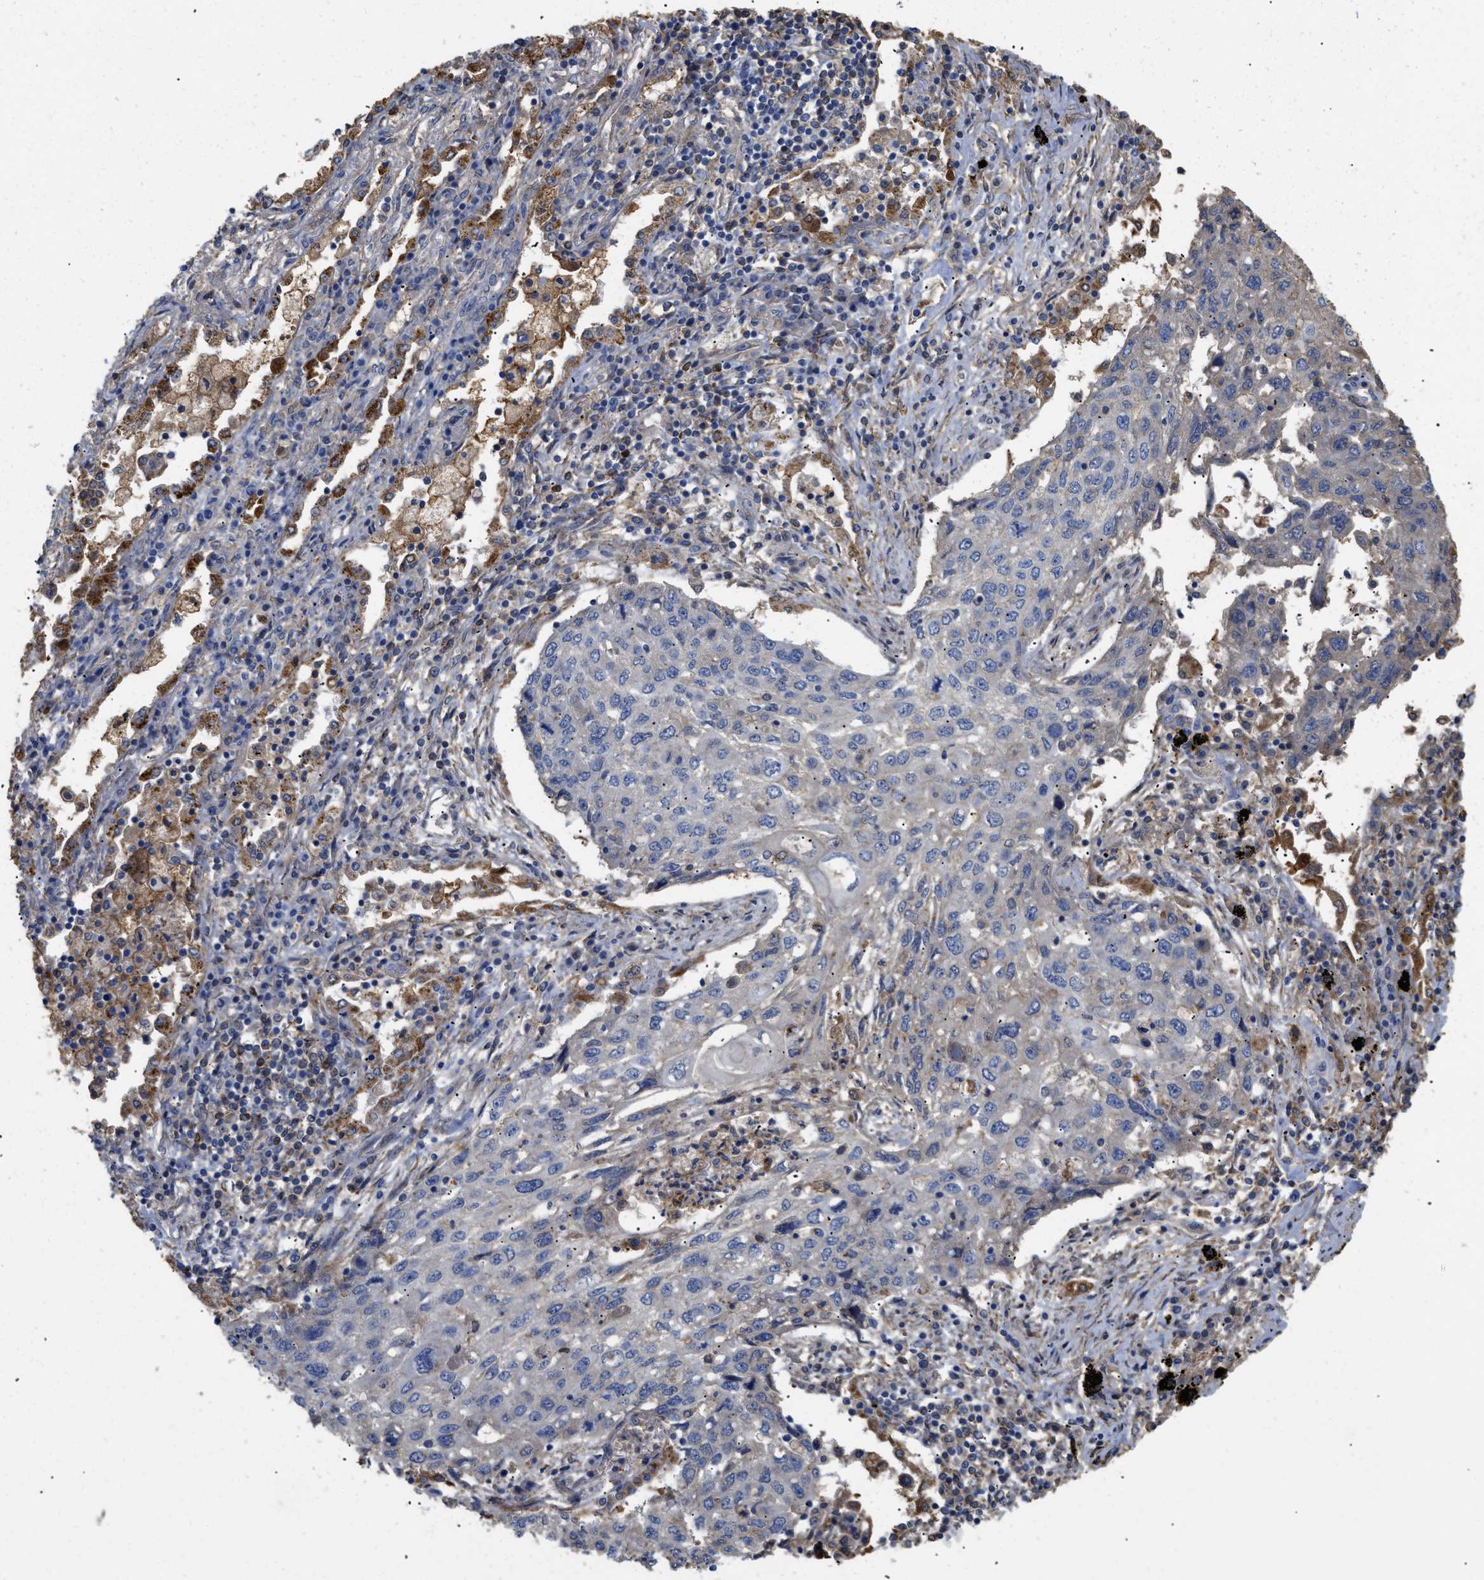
{"staining": {"intensity": "negative", "quantity": "none", "location": "none"}, "tissue": "lung cancer", "cell_type": "Tumor cells", "image_type": "cancer", "snomed": [{"axis": "morphology", "description": "Squamous cell carcinoma, NOS"}, {"axis": "topography", "description": "Lung"}], "caption": "DAB (3,3'-diaminobenzidine) immunohistochemical staining of human squamous cell carcinoma (lung) shows no significant positivity in tumor cells.", "gene": "ANXA4", "patient": {"sex": "female", "age": 63}}